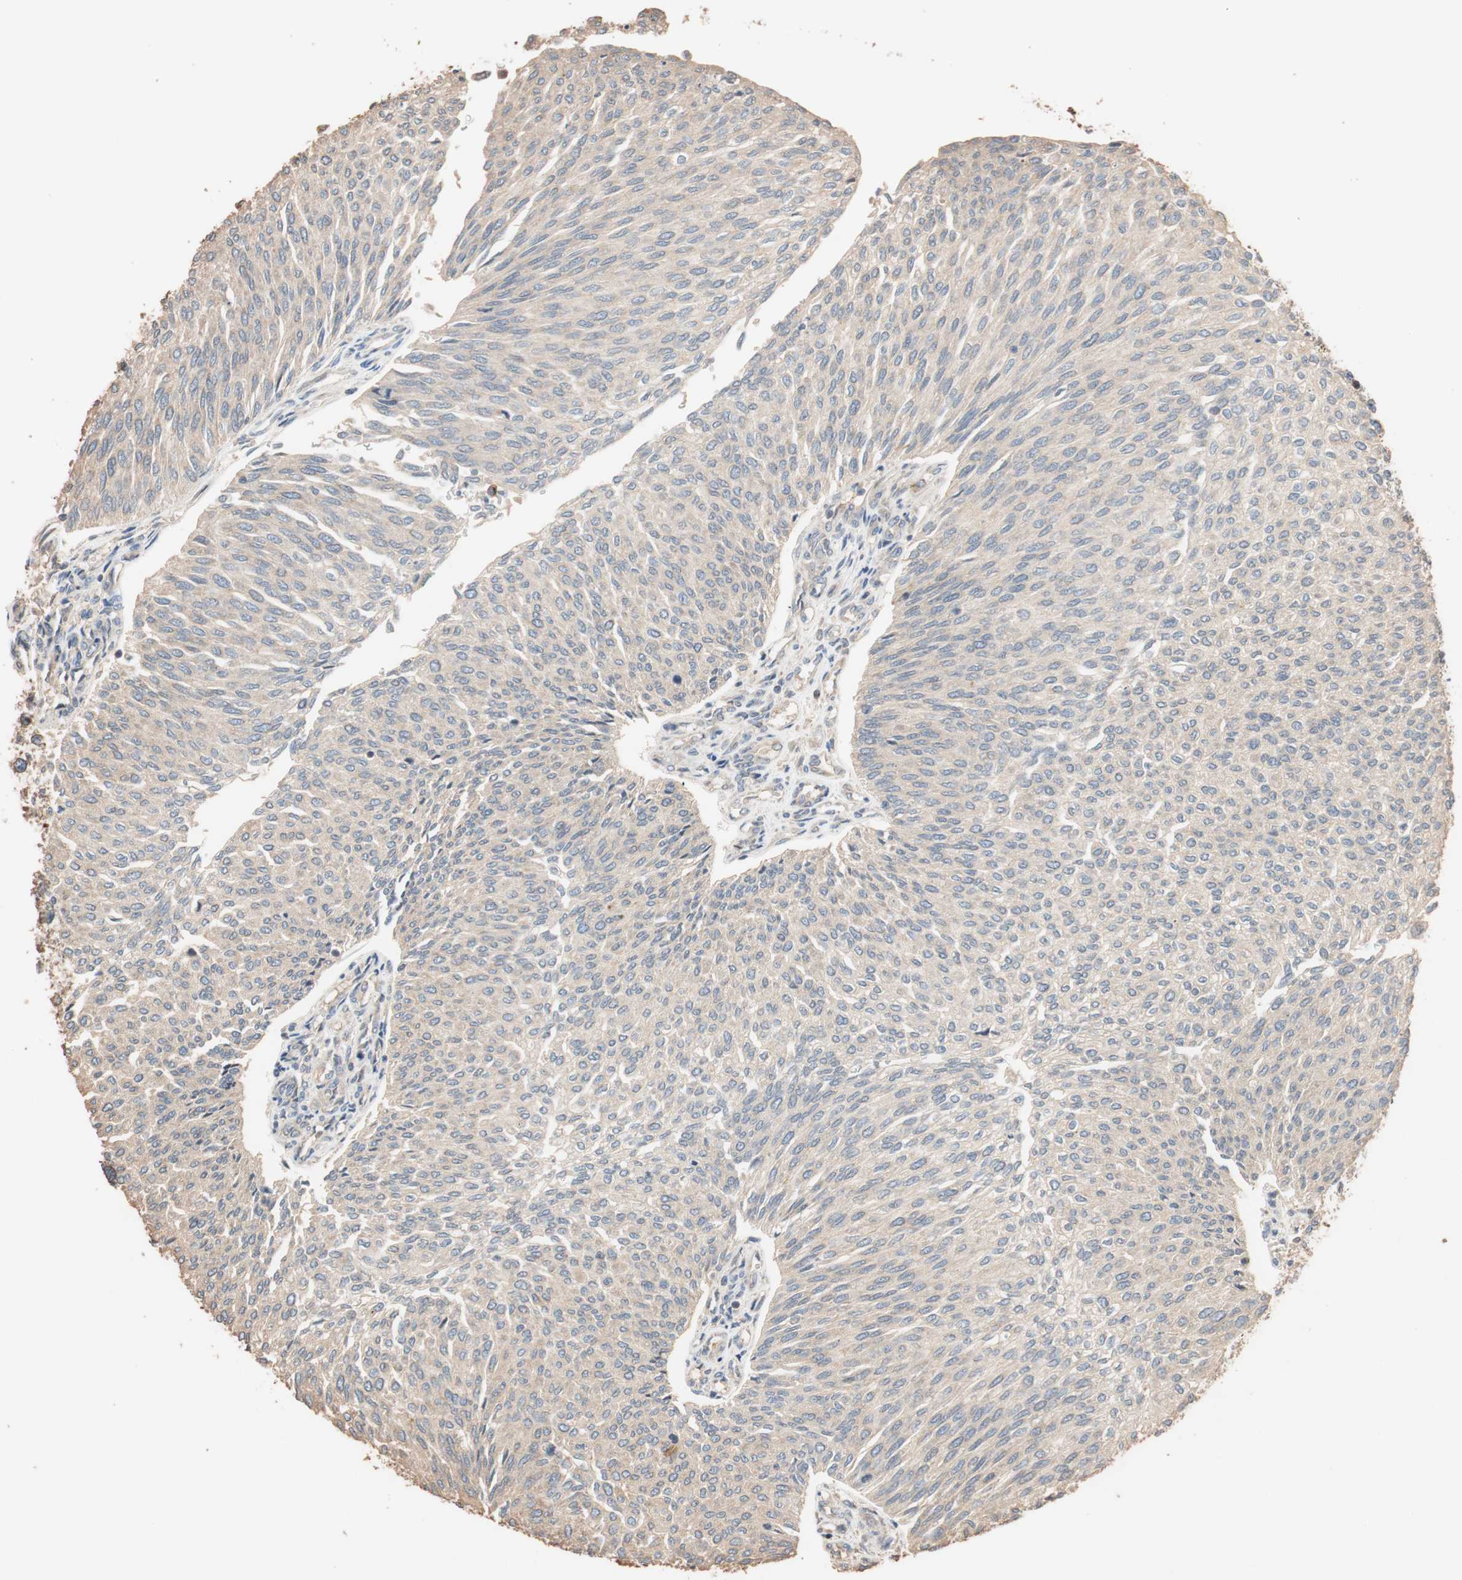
{"staining": {"intensity": "weak", "quantity": ">75%", "location": "cytoplasmic/membranous"}, "tissue": "urothelial cancer", "cell_type": "Tumor cells", "image_type": "cancer", "snomed": [{"axis": "morphology", "description": "Urothelial carcinoma, Low grade"}, {"axis": "topography", "description": "Urinary bladder"}], "caption": "Weak cytoplasmic/membranous staining is seen in about >75% of tumor cells in urothelial cancer. (DAB (3,3'-diaminobenzidine) = brown stain, brightfield microscopy at high magnification).", "gene": "TUBB", "patient": {"sex": "female", "age": 79}}